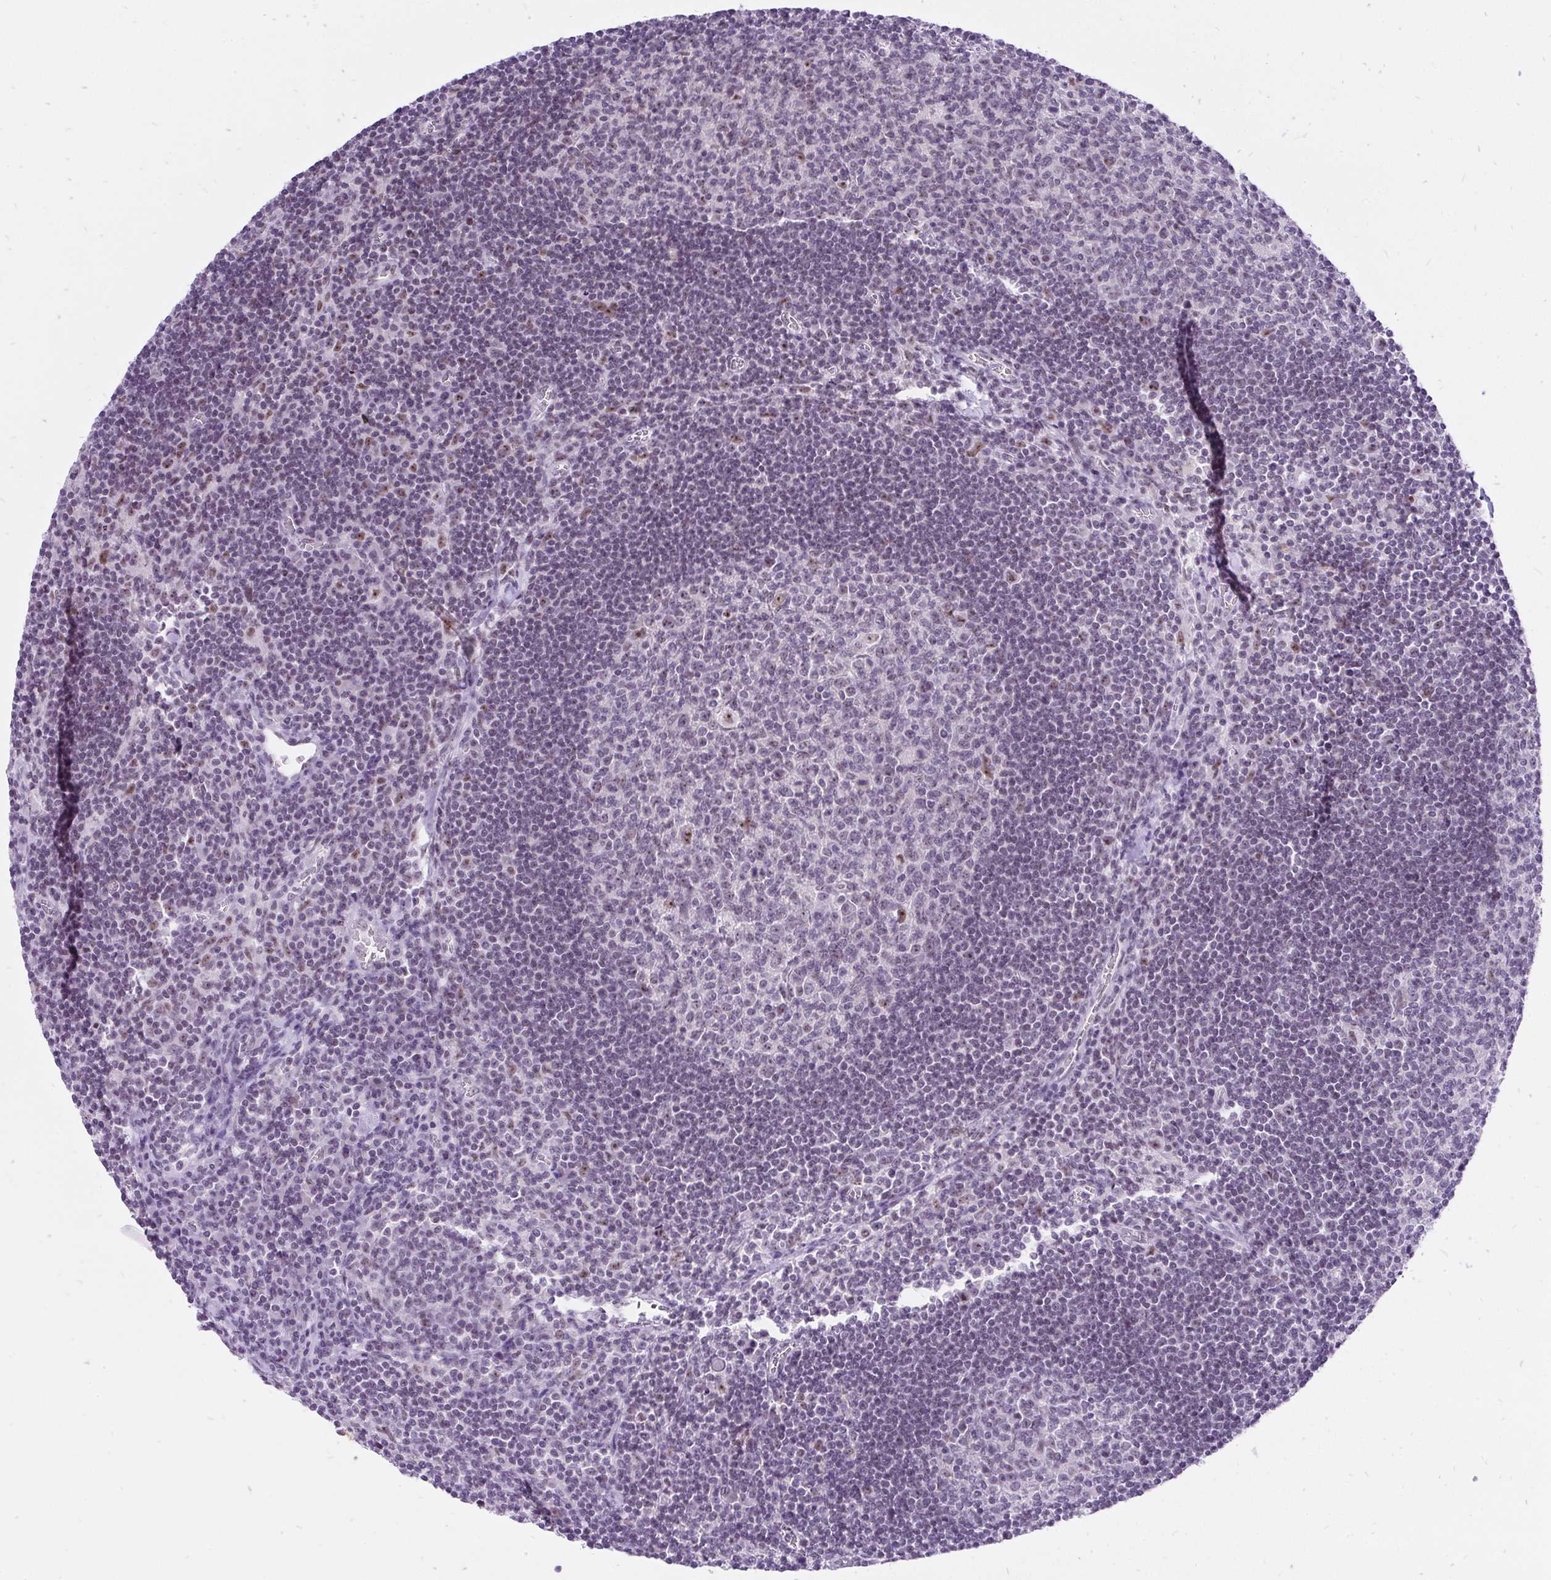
{"staining": {"intensity": "moderate", "quantity": "<25%", "location": "nuclear"}, "tissue": "lymph node", "cell_type": "Germinal center cells", "image_type": "normal", "snomed": [{"axis": "morphology", "description": "Normal tissue, NOS"}, {"axis": "topography", "description": "Lymph node"}], "caption": "Germinal center cells show moderate nuclear positivity in approximately <25% of cells in benign lymph node.", "gene": "ZNF860", "patient": {"sex": "male", "age": 67}}